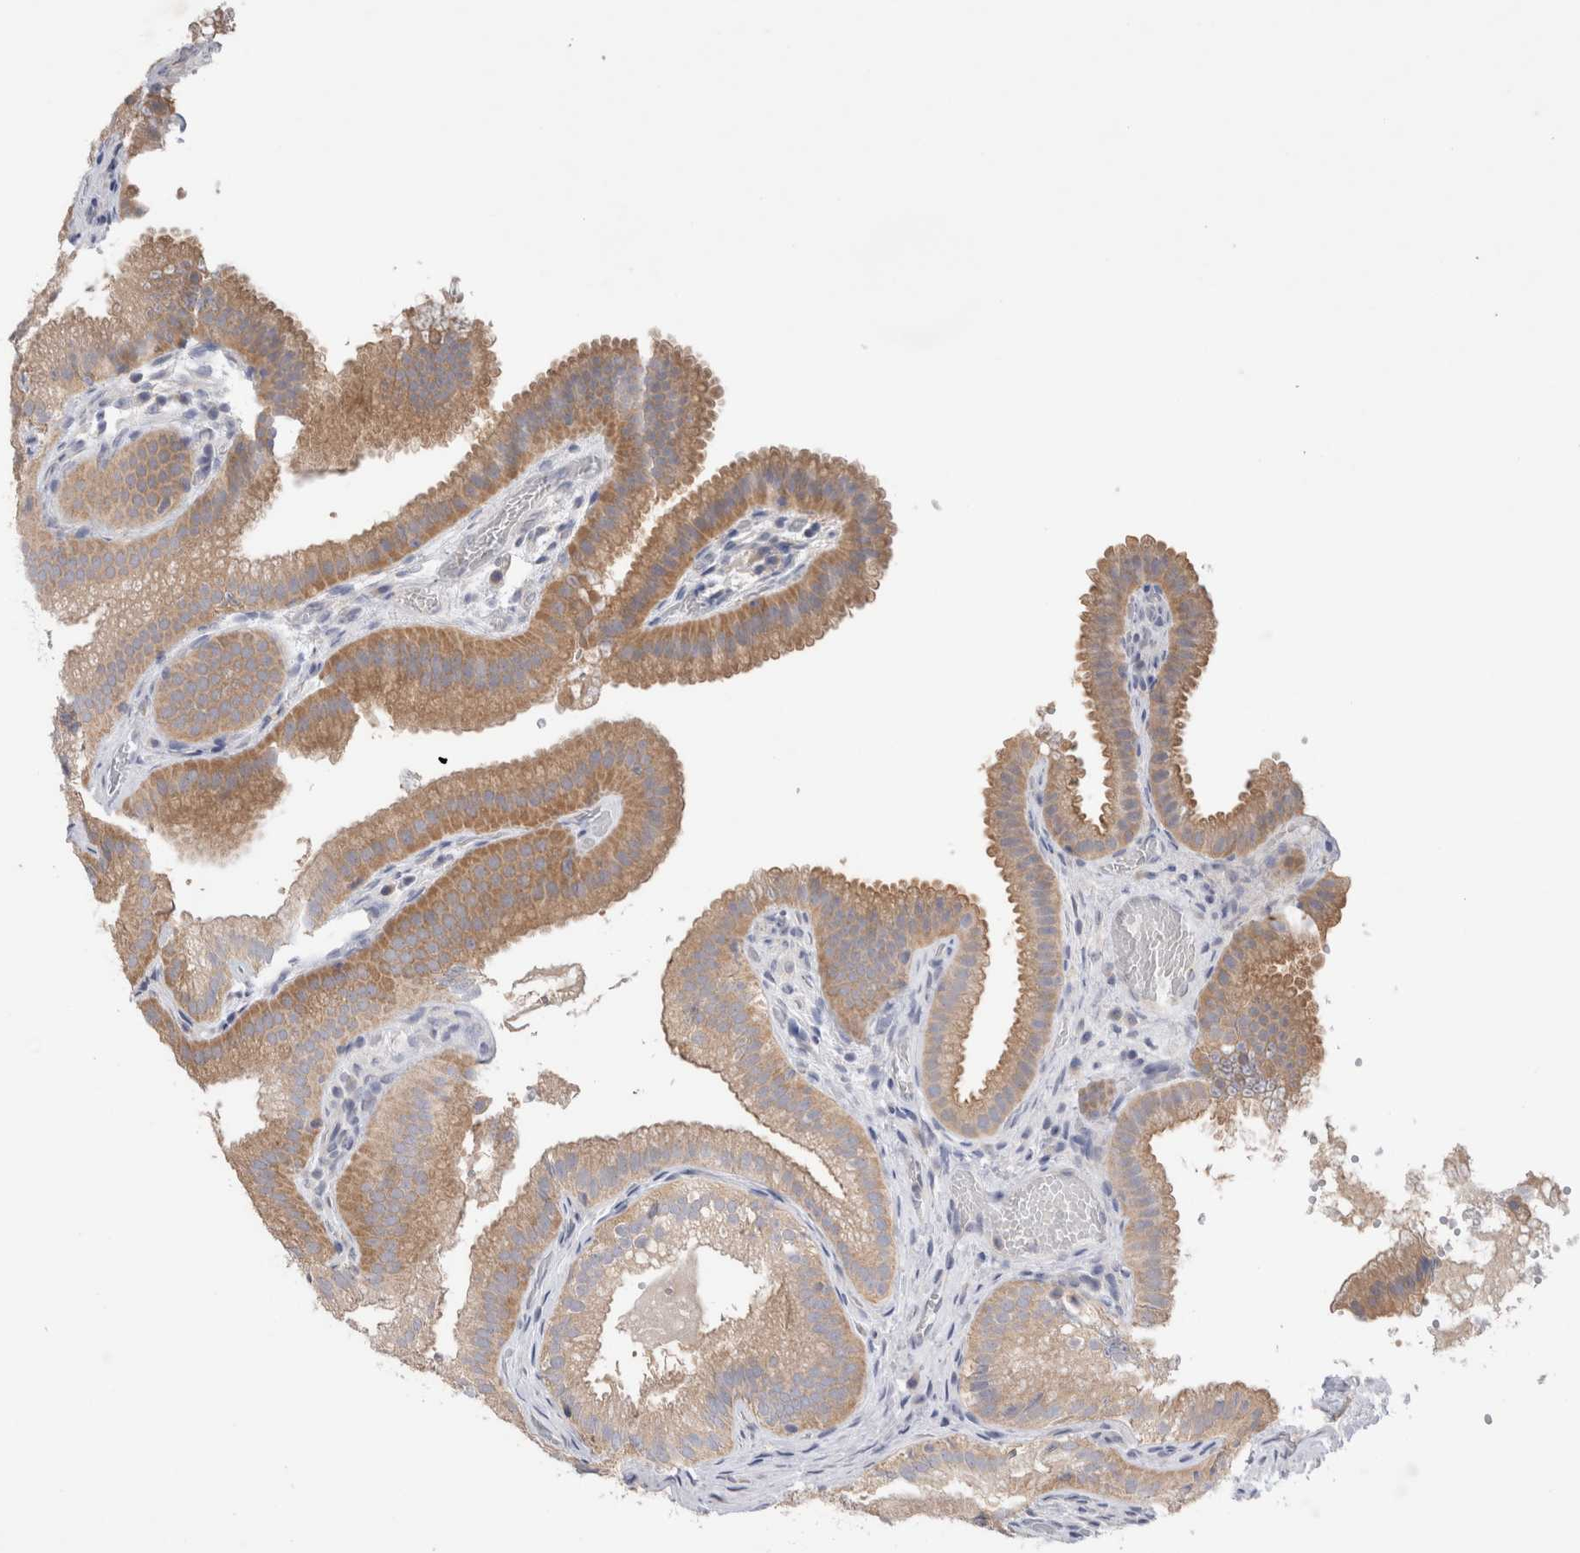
{"staining": {"intensity": "moderate", "quantity": ">75%", "location": "cytoplasmic/membranous"}, "tissue": "gallbladder", "cell_type": "Glandular cells", "image_type": "normal", "snomed": [{"axis": "morphology", "description": "Normal tissue, NOS"}, {"axis": "topography", "description": "Gallbladder"}], "caption": "Immunohistochemistry (IHC) photomicrograph of normal human gallbladder stained for a protein (brown), which displays medium levels of moderate cytoplasmic/membranous expression in about >75% of glandular cells.", "gene": "IFT74", "patient": {"sex": "female", "age": 30}}